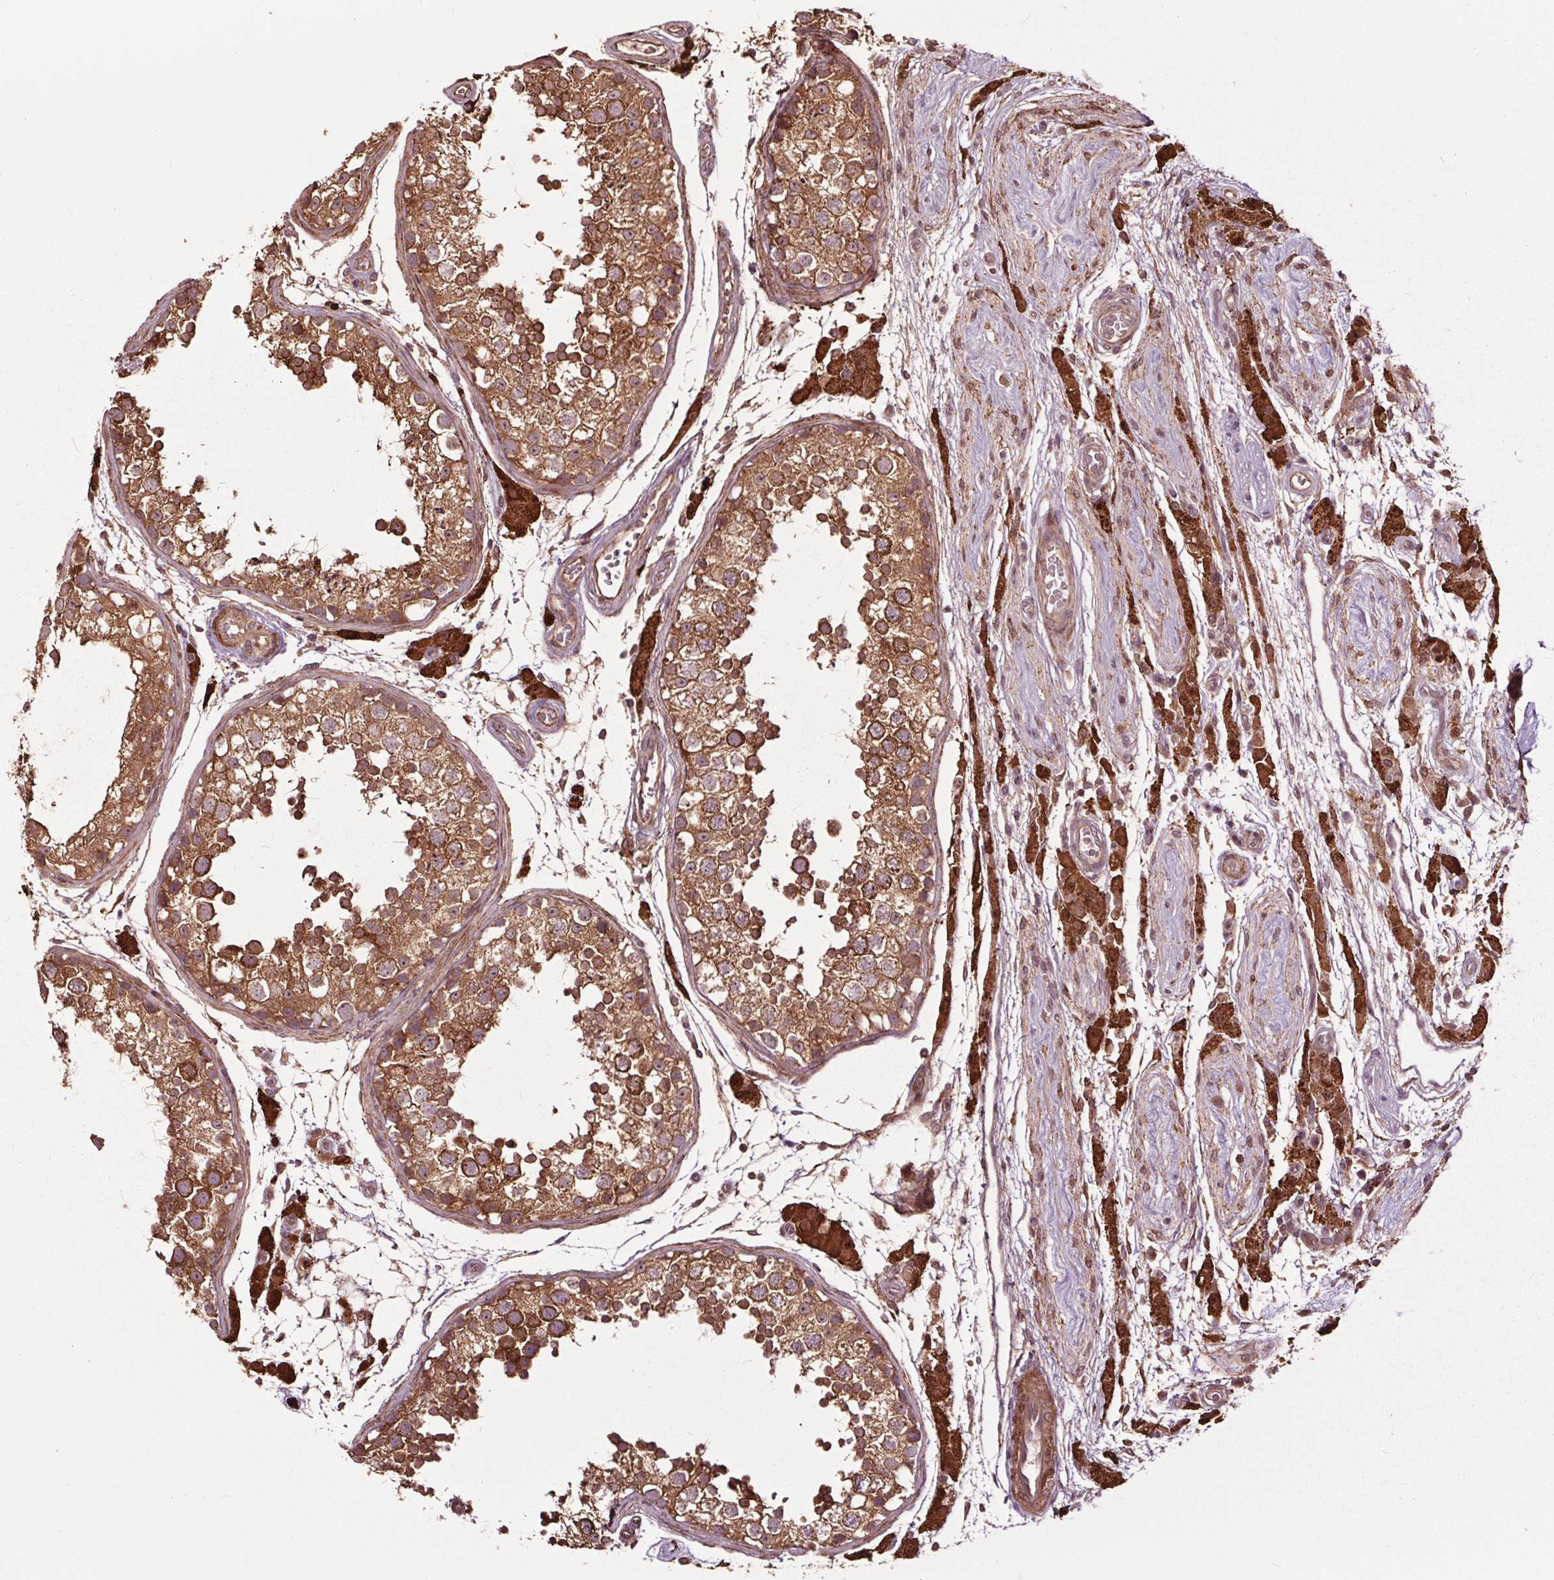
{"staining": {"intensity": "moderate", "quantity": ">75%", "location": "cytoplasmic/membranous"}, "tissue": "testis", "cell_type": "Cells in seminiferous ducts", "image_type": "normal", "snomed": [{"axis": "morphology", "description": "Normal tissue, NOS"}, {"axis": "morphology", "description": "Seminoma, NOS"}, {"axis": "topography", "description": "Testis"}], "caption": "High-power microscopy captured an immunohistochemistry (IHC) micrograph of normal testis, revealing moderate cytoplasmic/membranous positivity in approximately >75% of cells in seminiferous ducts.", "gene": "CEP95", "patient": {"sex": "male", "age": 29}}